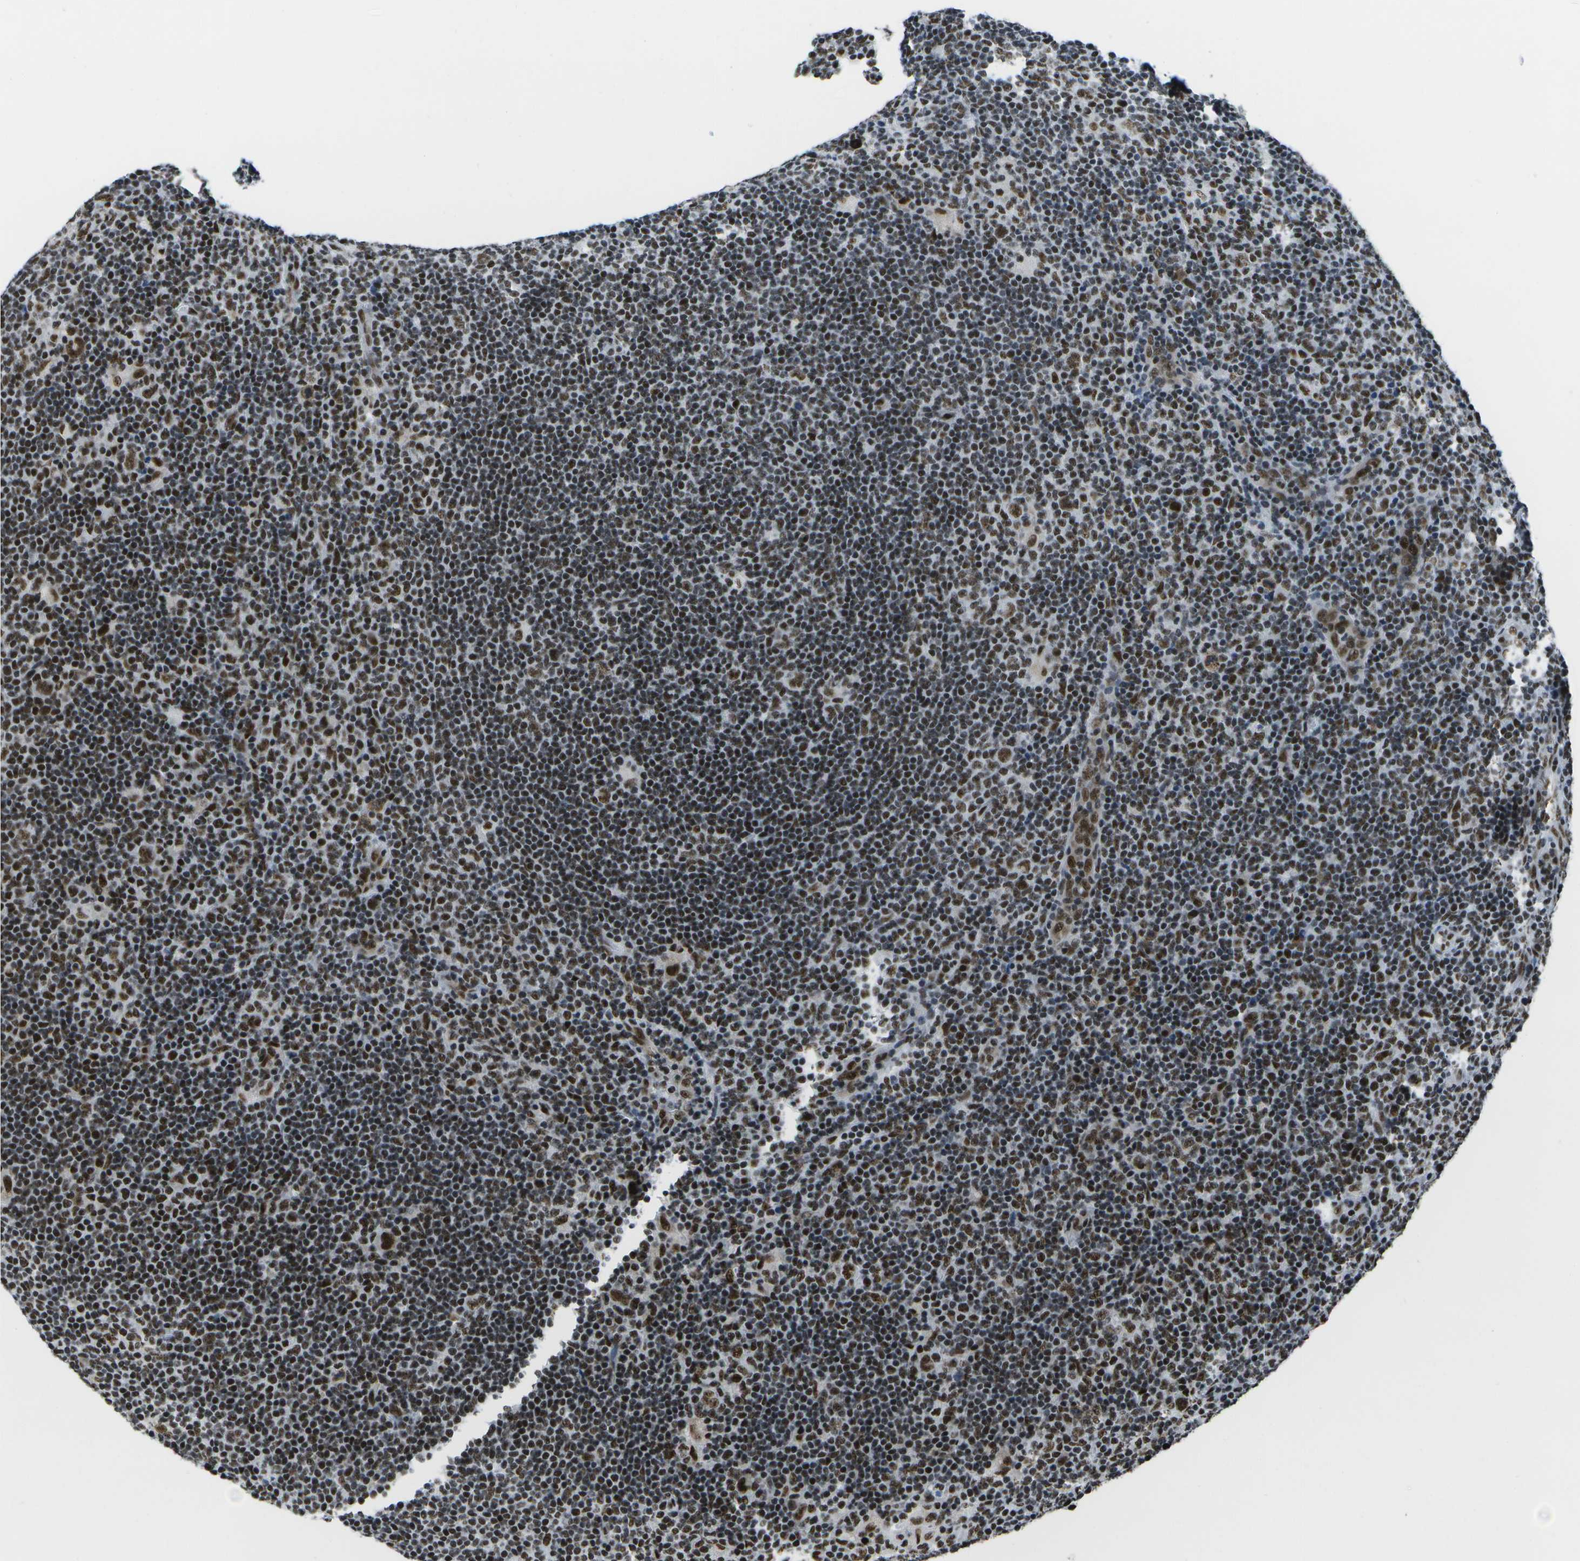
{"staining": {"intensity": "strong", "quantity": ">75%", "location": "nuclear"}, "tissue": "lymphoma", "cell_type": "Tumor cells", "image_type": "cancer", "snomed": [{"axis": "morphology", "description": "Hodgkin's disease, NOS"}, {"axis": "topography", "description": "Lymph node"}], "caption": "A photomicrograph of human lymphoma stained for a protein exhibits strong nuclear brown staining in tumor cells.", "gene": "NSRP1", "patient": {"sex": "female", "age": 57}}